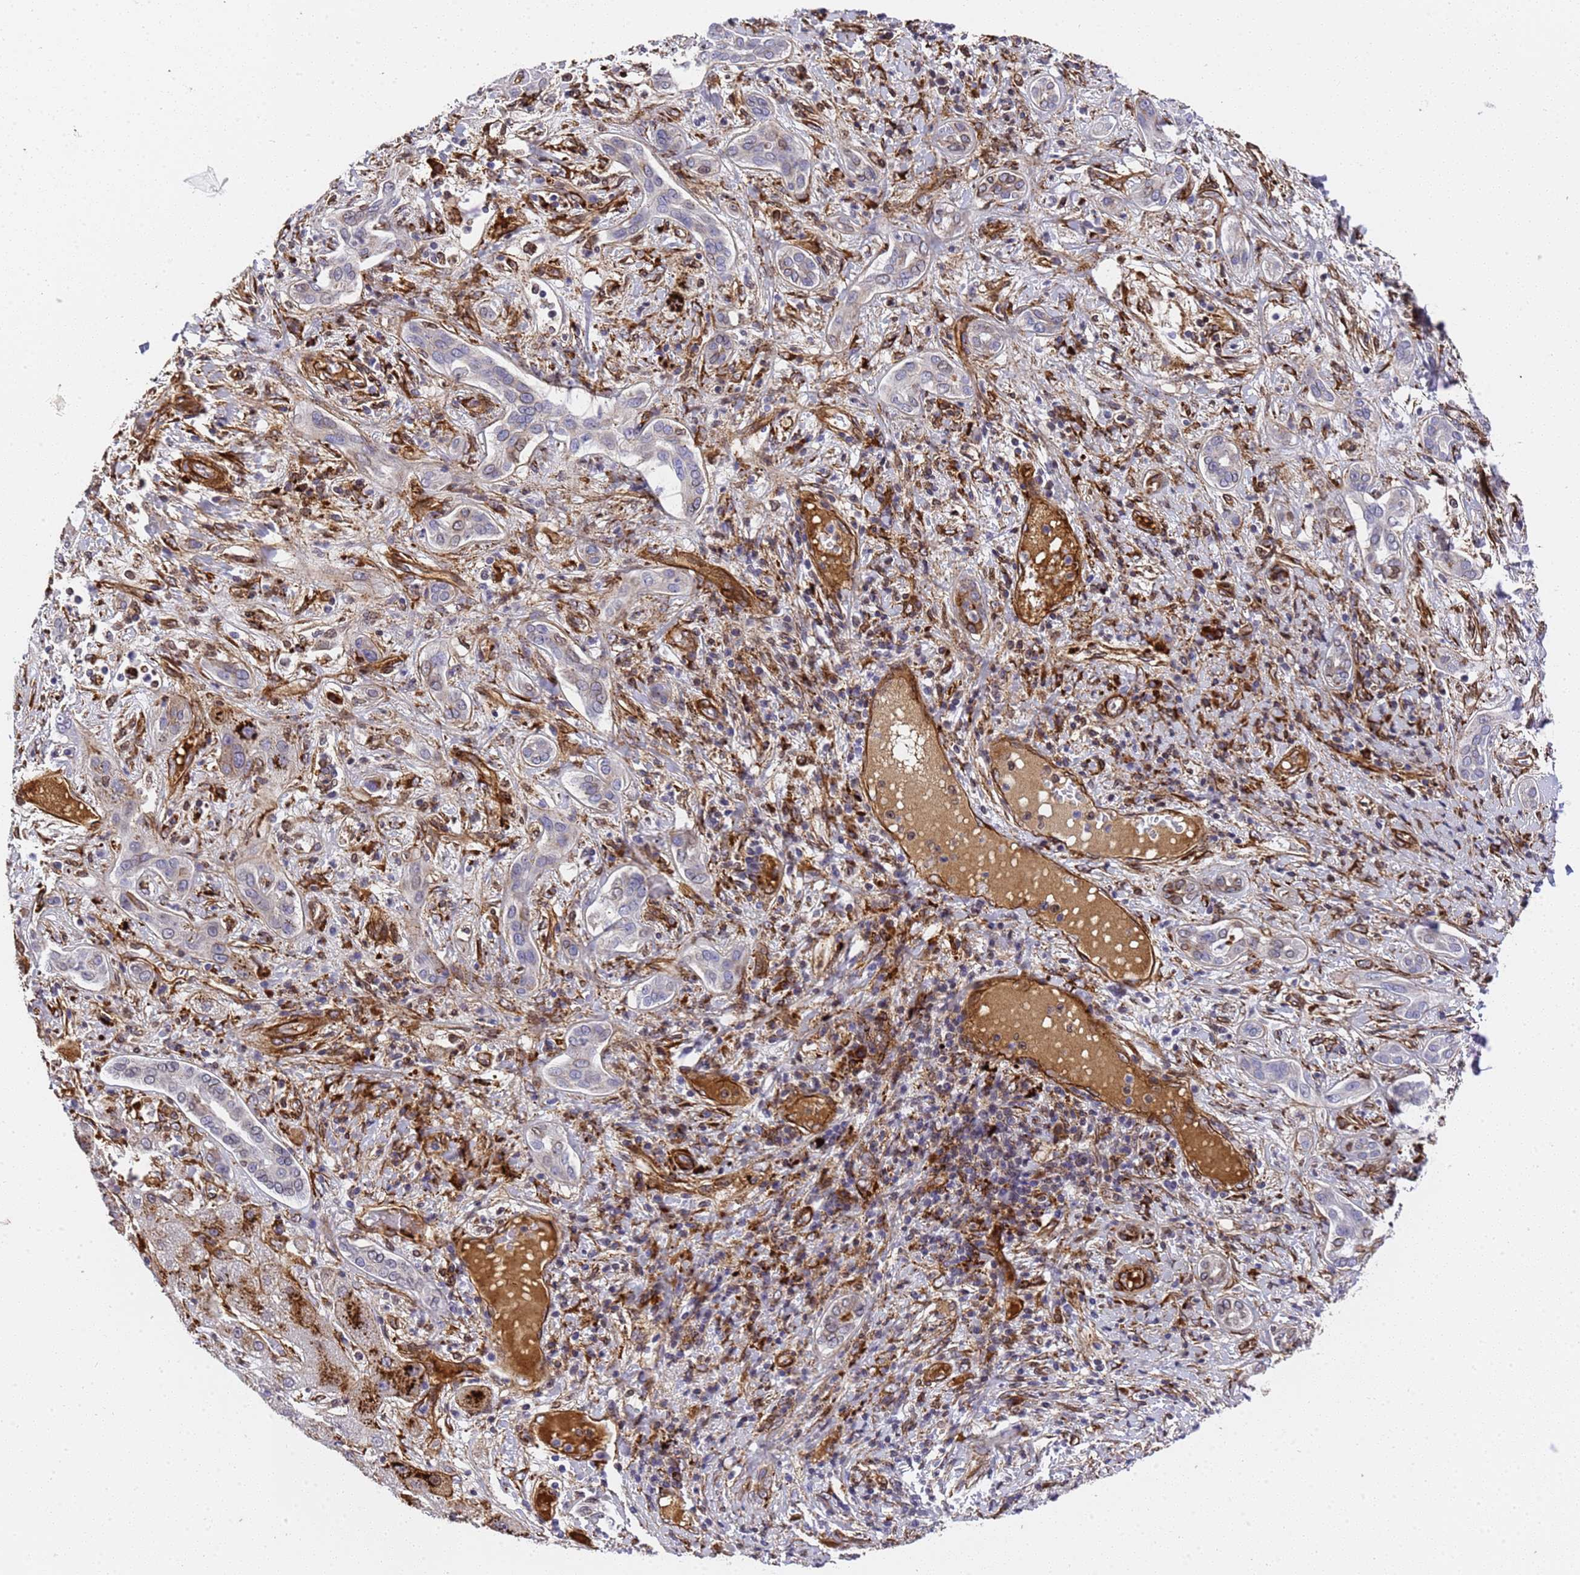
{"staining": {"intensity": "negative", "quantity": "none", "location": "none"}, "tissue": "liver cancer", "cell_type": "Tumor cells", "image_type": "cancer", "snomed": [{"axis": "morphology", "description": "Carcinoma, Hepatocellular, NOS"}, {"axis": "topography", "description": "Liver"}], "caption": "Micrograph shows no significant protein expression in tumor cells of liver cancer (hepatocellular carcinoma). (DAB (3,3'-diaminobenzidine) IHC visualized using brightfield microscopy, high magnification).", "gene": "IGFBP7", "patient": {"sex": "male", "age": 65}}